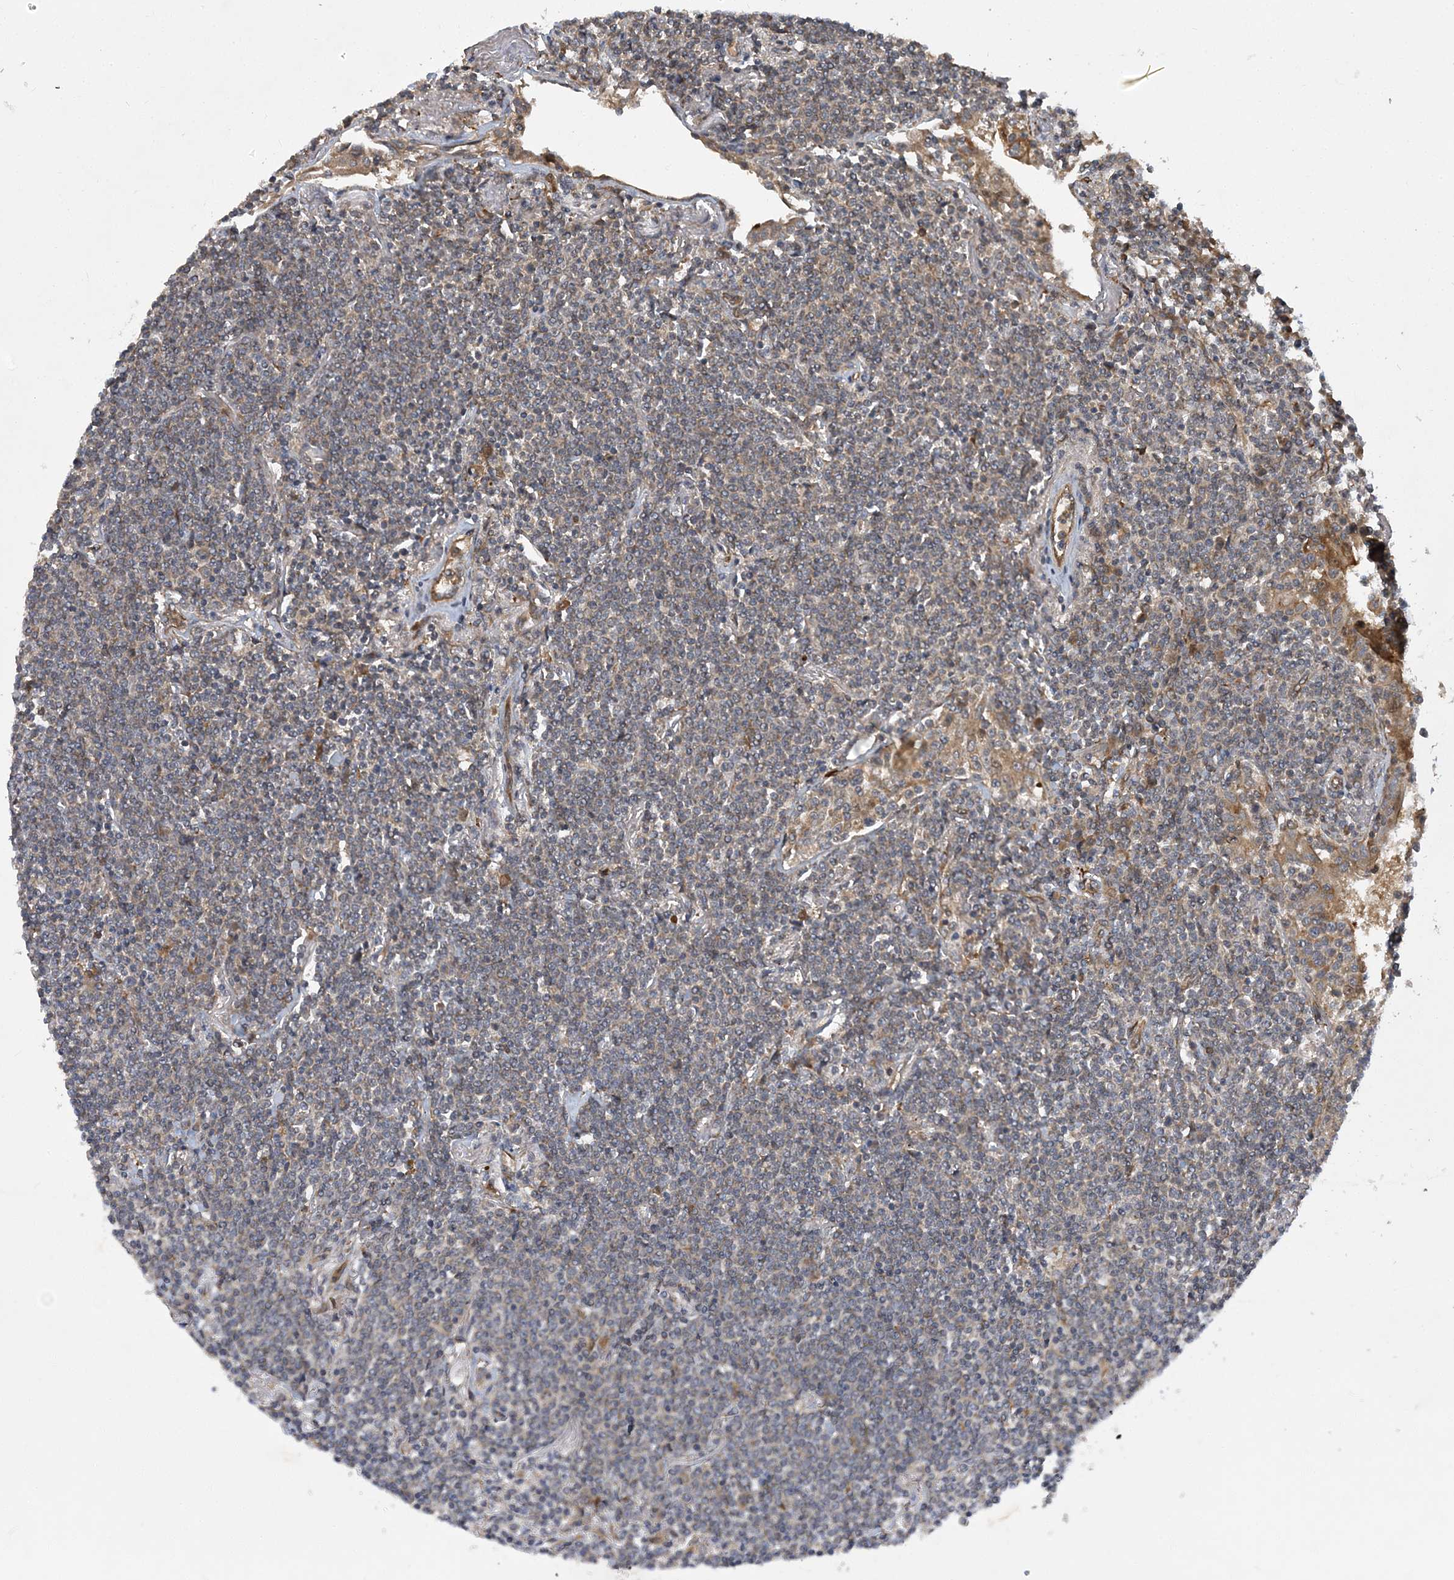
{"staining": {"intensity": "negative", "quantity": "none", "location": "none"}, "tissue": "lymphoma", "cell_type": "Tumor cells", "image_type": "cancer", "snomed": [{"axis": "morphology", "description": "Malignant lymphoma, non-Hodgkin's type, Low grade"}, {"axis": "topography", "description": "Lung"}], "caption": "Immunohistochemical staining of low-grade malignant lymphoma, non-Hodgkin's type reveals no significant expression in tumor cells.", "gene": "ATG3", "patient": {"sex": "female", "age": 71}}